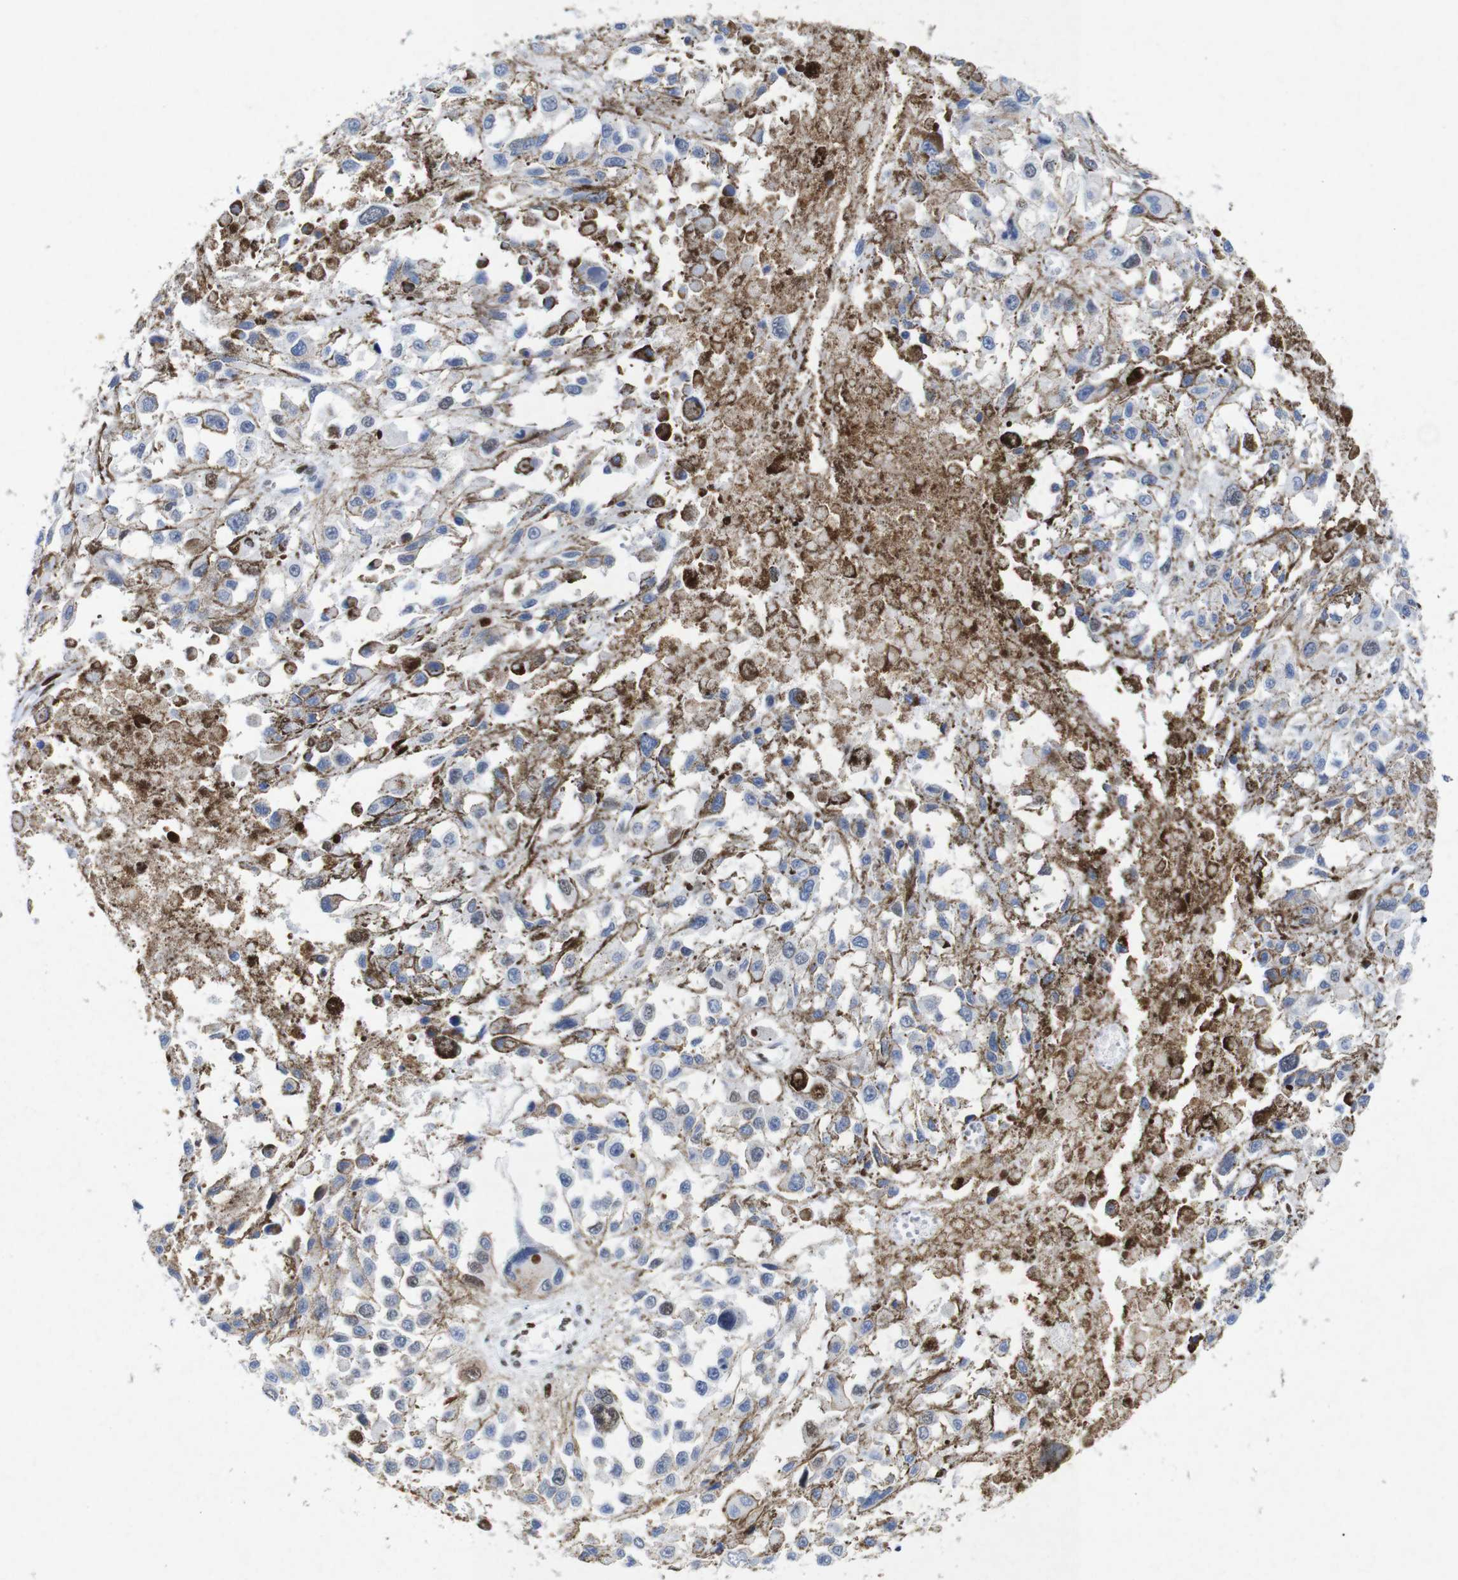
{"staining": {"intensity": "negative", "quantity": "none", "location": "none"}, "tissue": "melanoma", "cell_type": "Tumor cells", "image_type": "cancer", "snomed": [{"axis": "morphology", "description": "Malignant melanoma, Metastatic site"}, {"axis": "topography", "description": "Lymph node"}], "caption": "Micrograph shows no protein staining in tumor cells of malignant melanoma (metastatic site) tissue.", "gene": "FOSL2", "patient": {"sex": "male", "age": 59}}